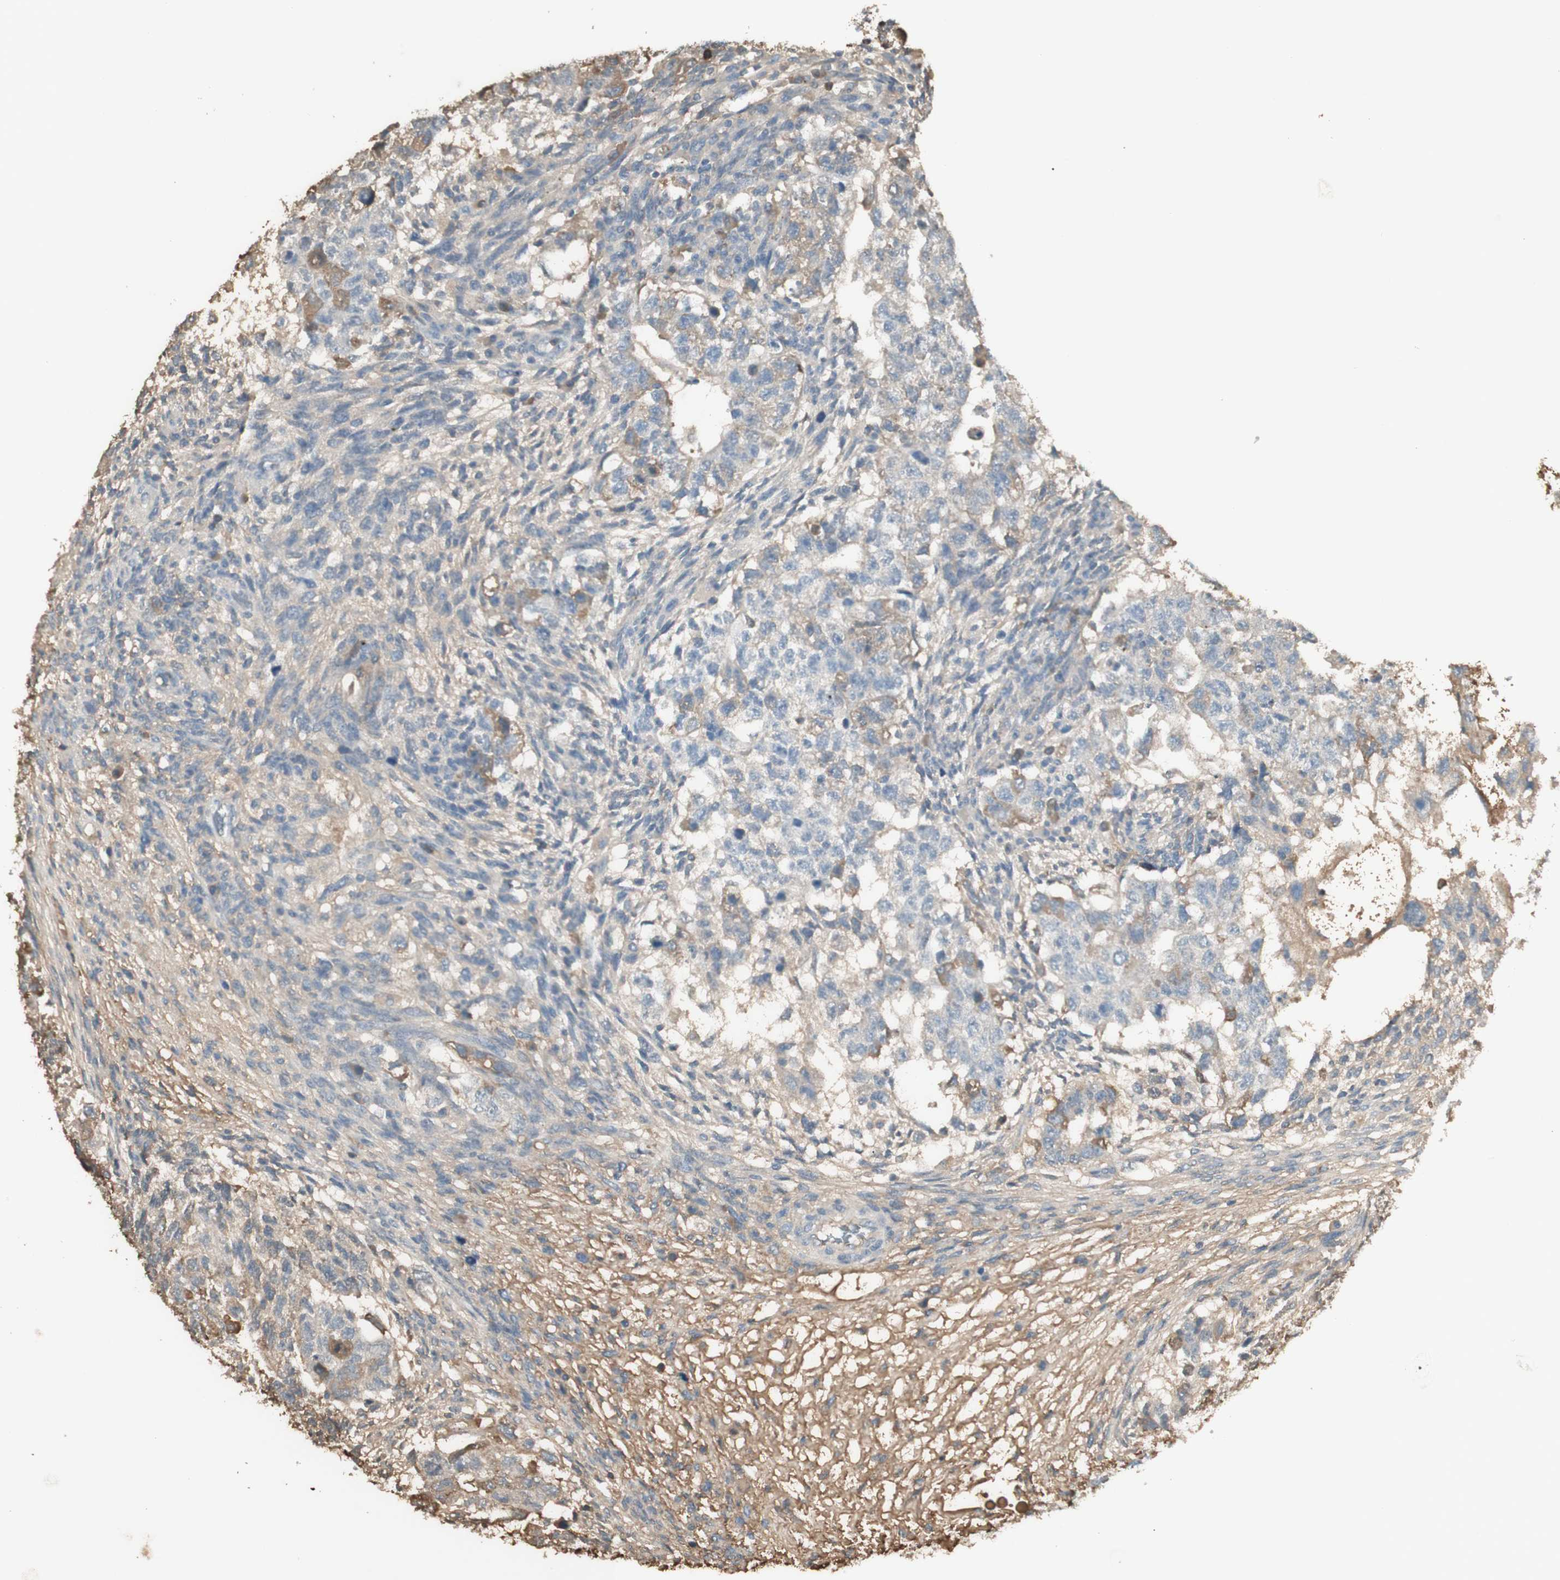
{"staining": {"intensity": "negative", "quantity": "none", "location": "none"}, "tissue": "testis cancer", "cell_type": "Tumor cells", "image_type": "cancer", "snomed": [{"axis": "morphology", "description": "Normal tissue, NOS"}, {"axis": "morphology", "description": "Carcinoma, Embryonal, NOS"}, {"axis": "topography", "description": "Testis"}], "caption": "Protein analysis of testis cancer reveals no significant staining in tumor cells. (DAB (3,3'-diaminobenzidine) IHC with hematoxylin counter stain).", "gene": "IFNG", "patient": {"sex": "male", "age": 36}}